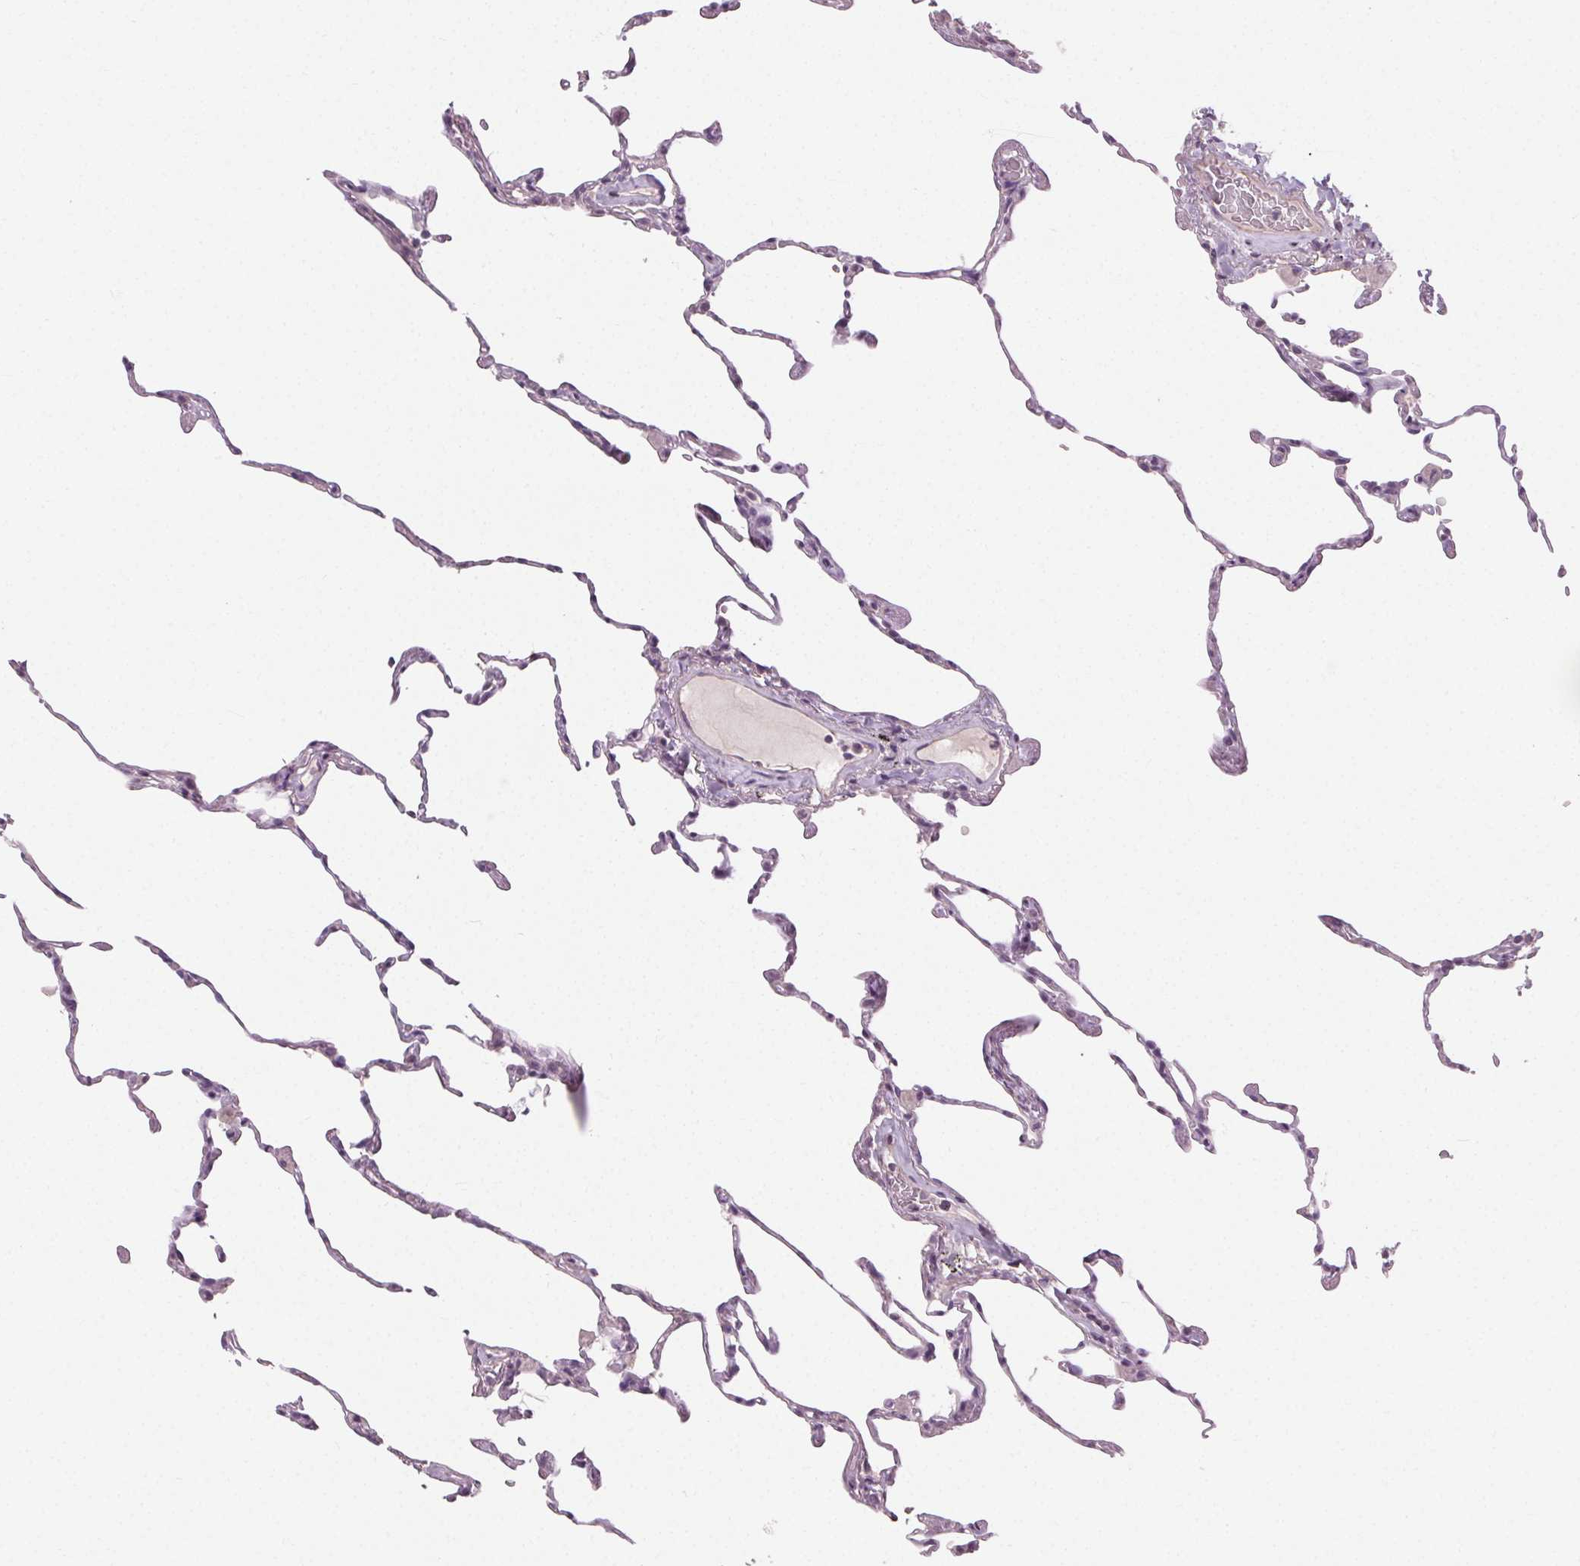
{"staining": {"intensity": "negative", "quantity": "none", "location": "none"}, "tissue": "lung", "cell_type": "Alveolar cells", "image_type": "normal", "snomed": [{"axis": "morphology", "description": "Normal tissue, NOS"}, {"axis": "topography", "description": "Lung"}], "caption": "An image of lung stained for a protein demonstrates no brown staining in alveolar cells. (DAB immunohistochemistry (IHC) with hematoxylin counter stain).", "gene": "CLTRN", "patient": {"sex": "female", "age": 57}}